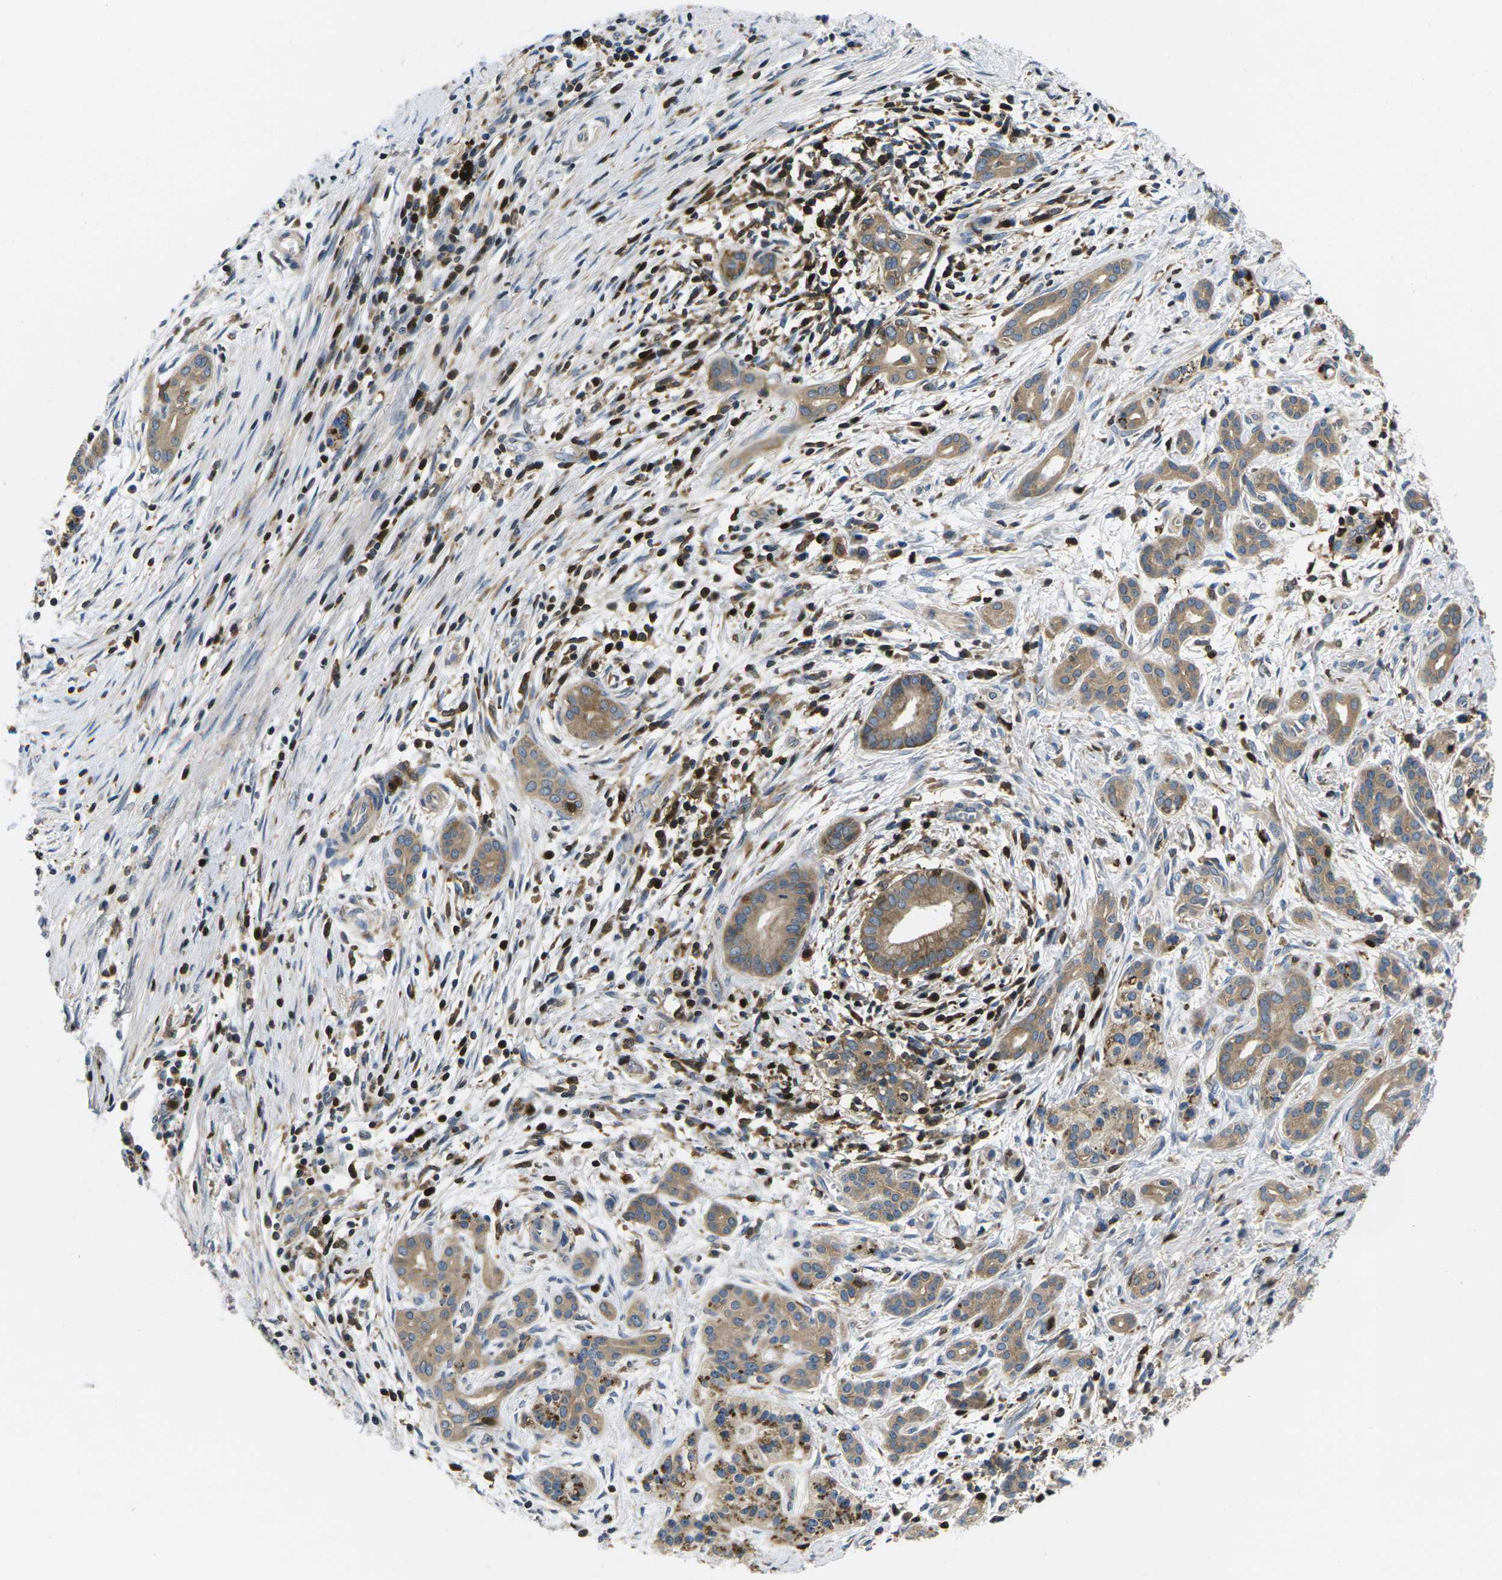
{"staining": {"intensity": "moderate", "quantity": ">75%", "location": "cytoplasmic/membranous"}, "tissue": "pancreatic cancer", "cell_type": "Tumor cells", "image_type": "cancer", "snomed": [{"axis": "morphology", "description": "Adenocarcinoma, NOS"}, {"axis": "topography", "description": "Pancreas"}], "caption": "Human pancreatic cancer stained with a brown dye displays moderate cytoplasmic/membranous positive expression in about >75% of tumor cells.", "gene": "PLCE1", "patient": {"sex": "female", "age": 70}}